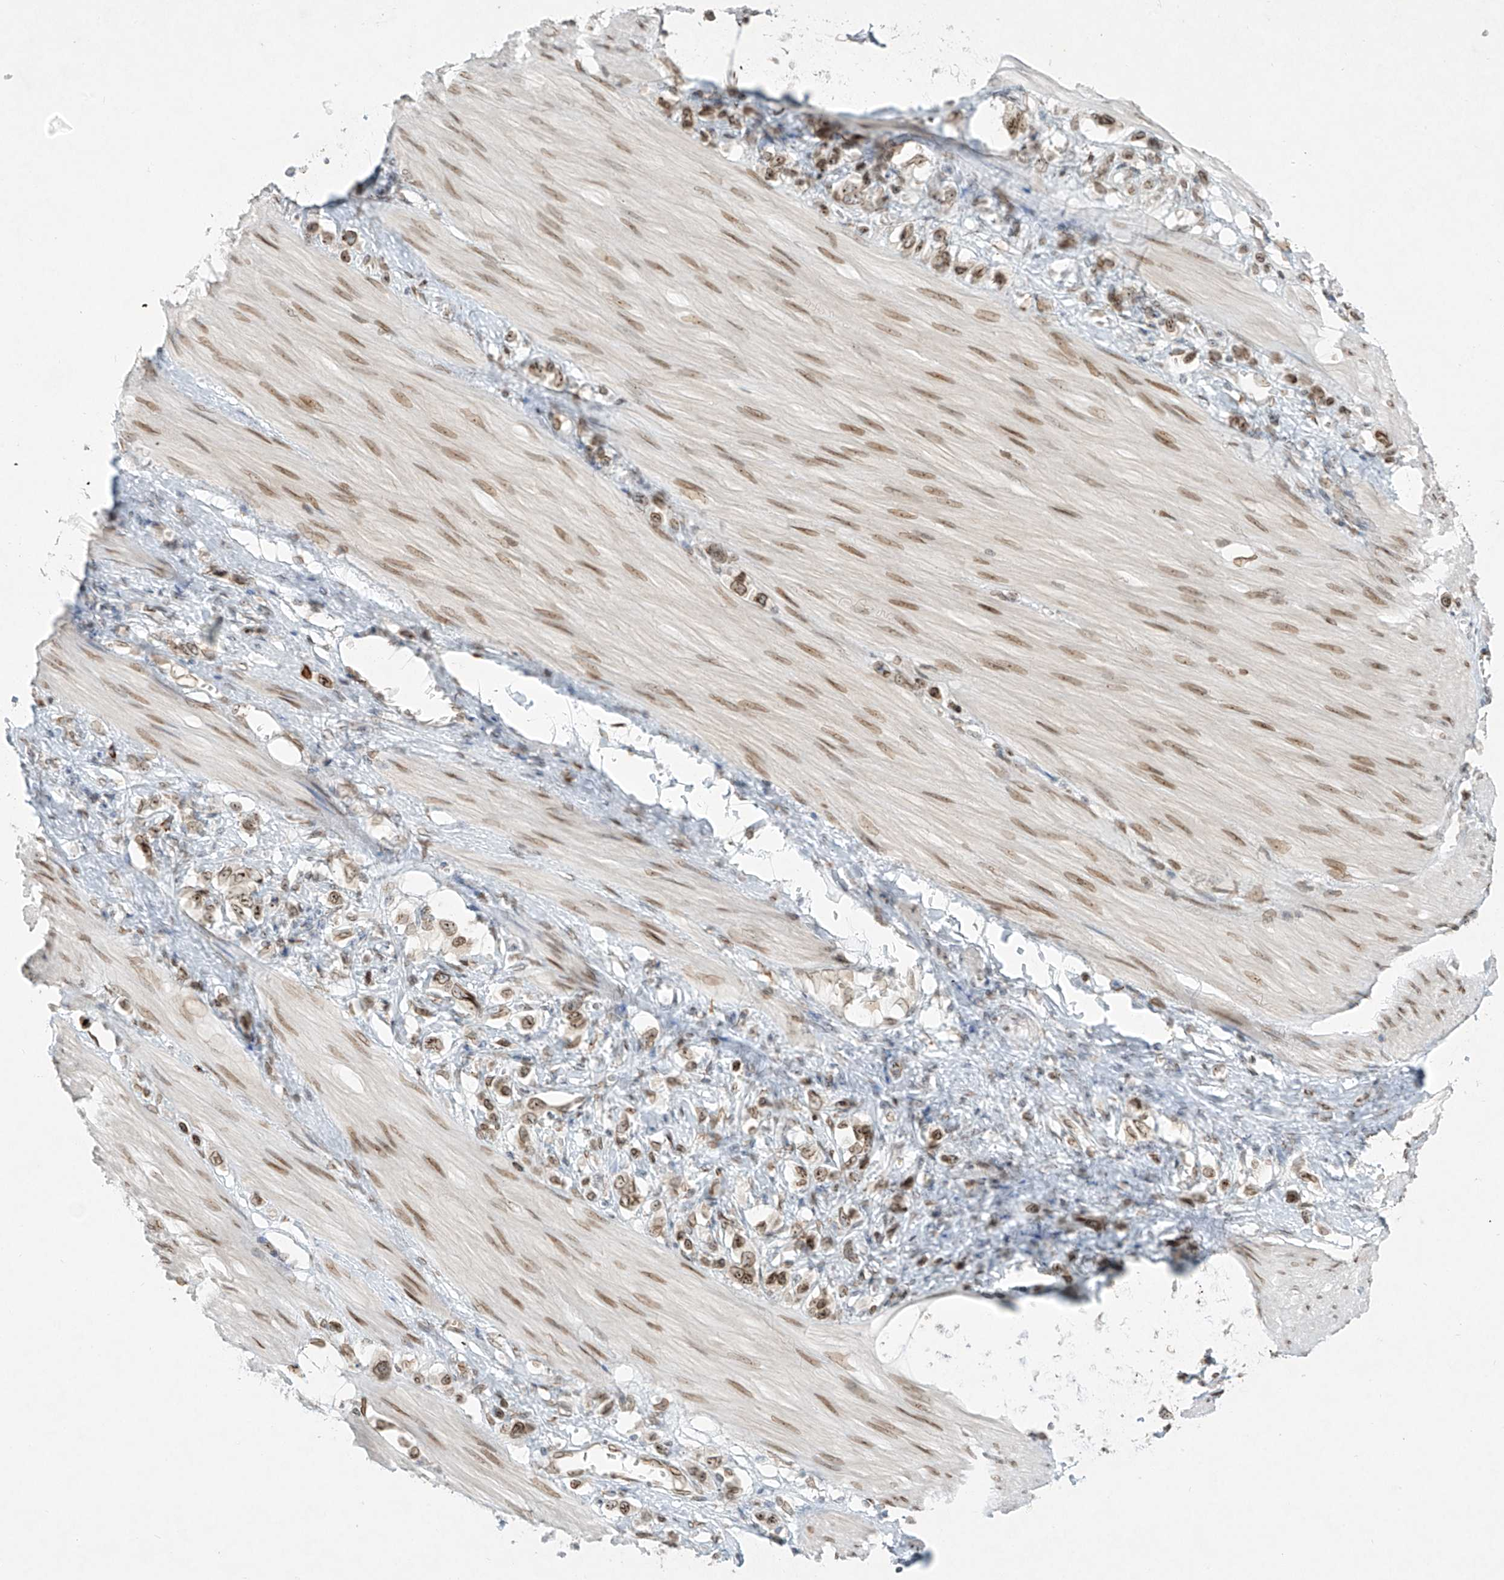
{"staining": {"intensity": "moderate", "quantity": ">75%", "location": "cytoplasmic/membranous,nuclear"}, "tissue": "stomach cancer", "cell_type": "Tumor cells", "image_type": "cancer", "snomed": [{"axis": "morphology", "description": "Adenocarcinoma, NOS"}, {"axis": "topography", "description": "Stomach"}], "caption": "This is an image of immunohistochemistry (IHC) staining of stomach cancer (adenocarcinoma), which shows moderate expression in the cytoplasmic/membranous and nuclear of tumor cells.", "gene": "SAMD15", "patient": {"sex": "female", "age": 65}}